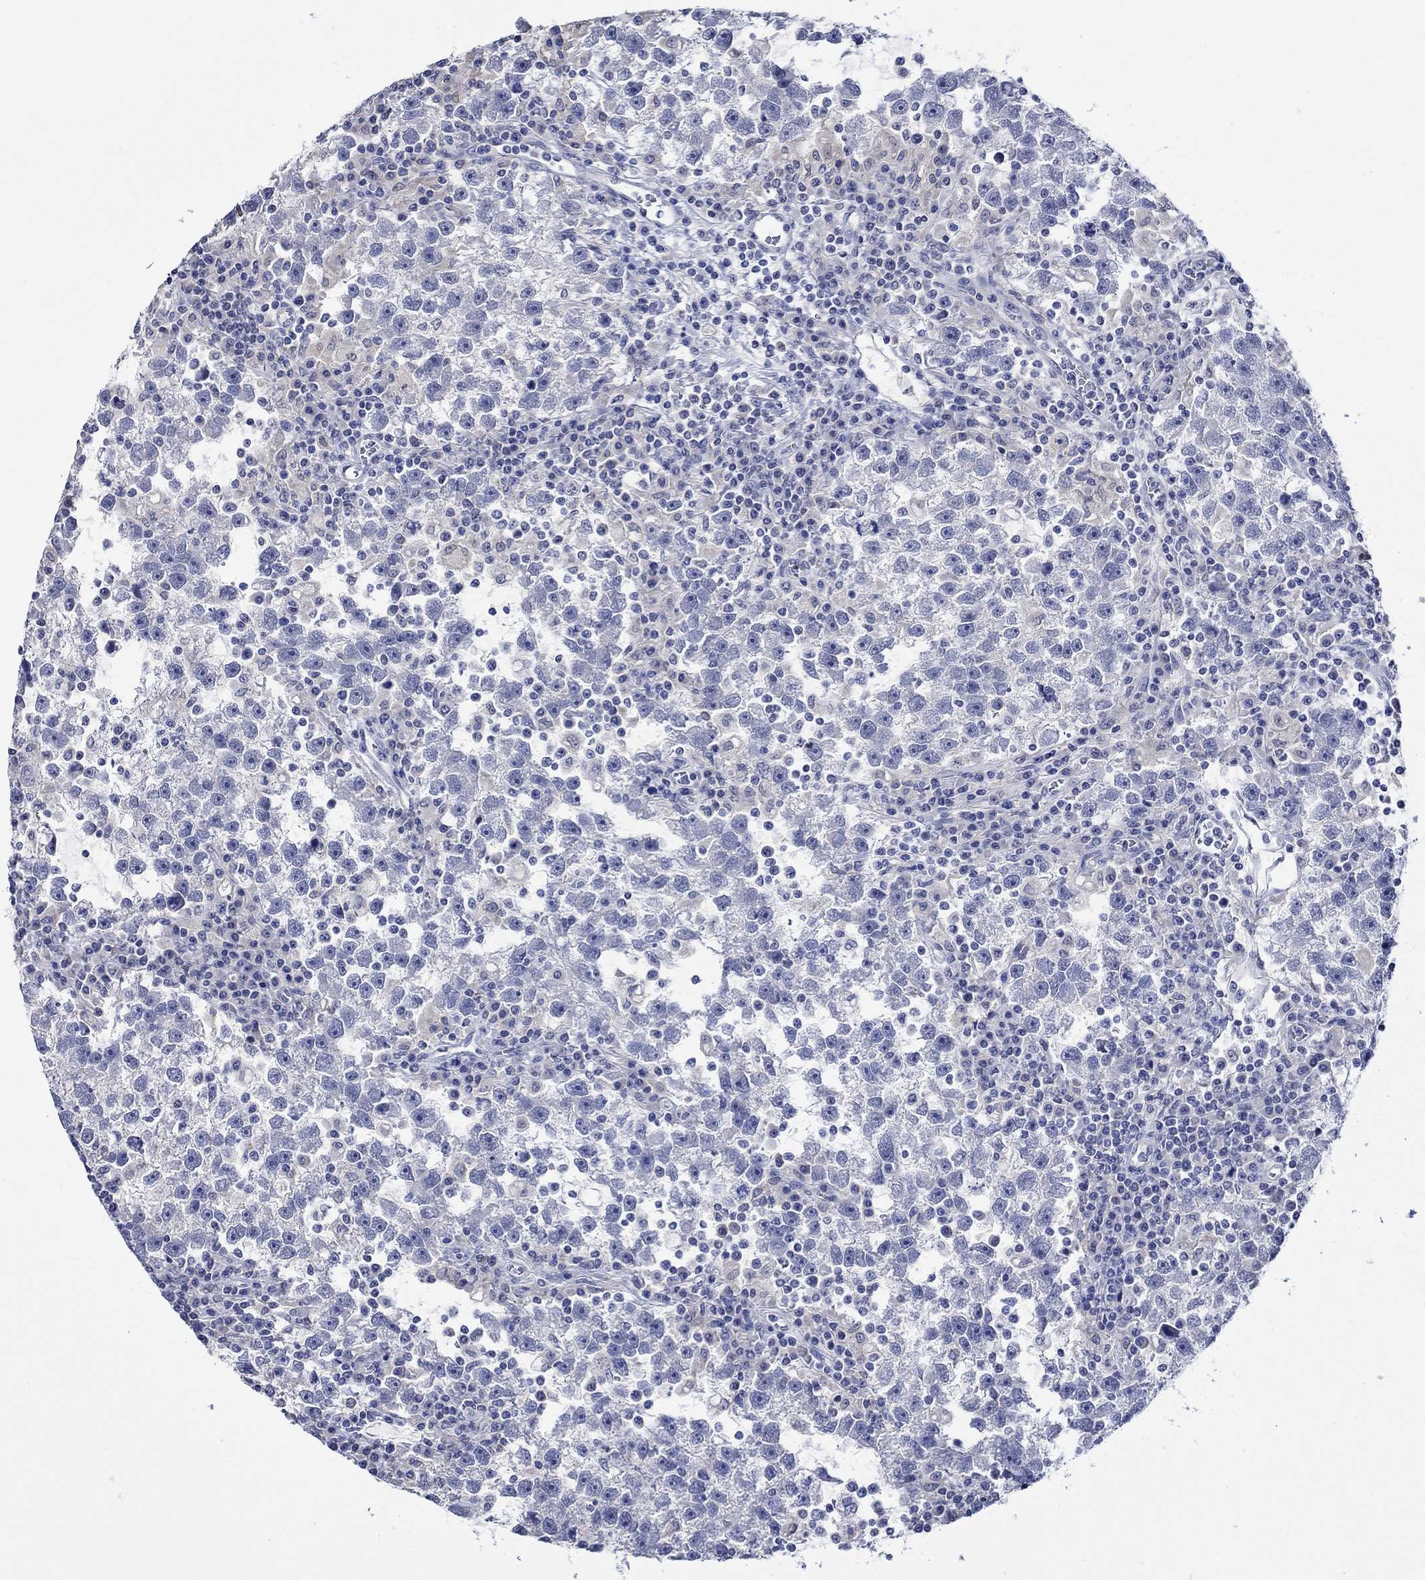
{"staining": {"intensity": "negative", "quantity": "none", "location": "none"}, "tissue": "testis cancer", "cell_type": "Tumor cells", "image_type": "cancer", "snomed": [{"axis": "morphology", "description": "Seminoma, NOS"}, {"axis": "topography", "description": "Testis"}], "caption": "Tumor cells show no significant protein staining in testis seminoma.", "gene": "KLHL35", "patient": {"sex": "male", "age": 47}}